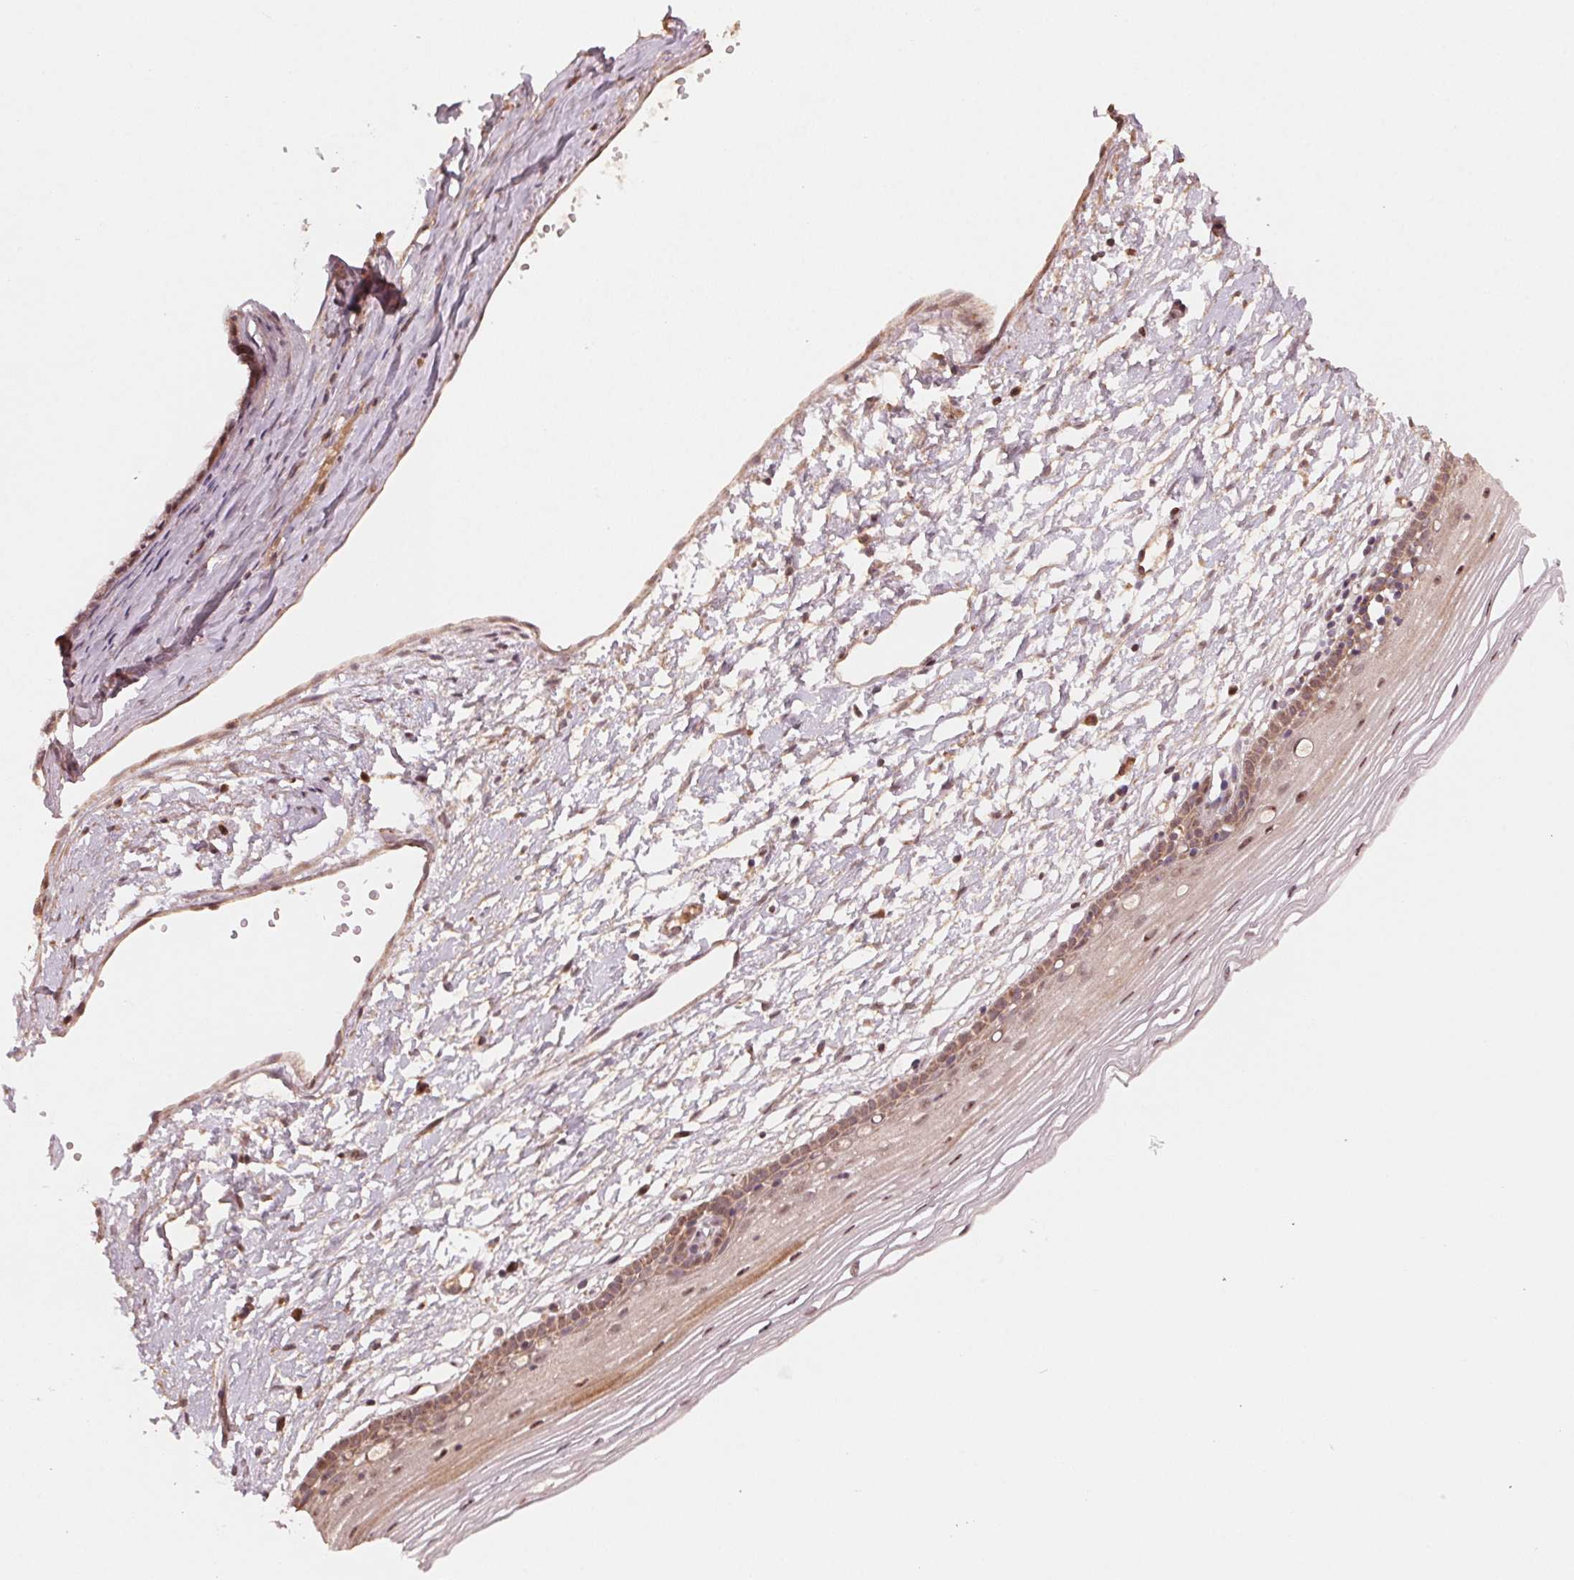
{"staining": {"intensity": "moderate", "quantity": ">75%", "location": "cytoplasmic/membranous"}, "tissue": "cervix", "cell_type": "Glandular cells", "image_type": "normal", "snomed": [{"axis": "morphology", "description": "Normal tissue, NOS"}, {"axis": "topography", "description": "Cervix"}], "caption": "An image of human cervix stained for a protein displays moderate cytoplasmic/membranous brown staining in glandular cells. (brown staining indicates protein expression, while blue staining denotes nuclei).", "gene": "WBP2", "patient": {"sex": "female", "age": 40}}